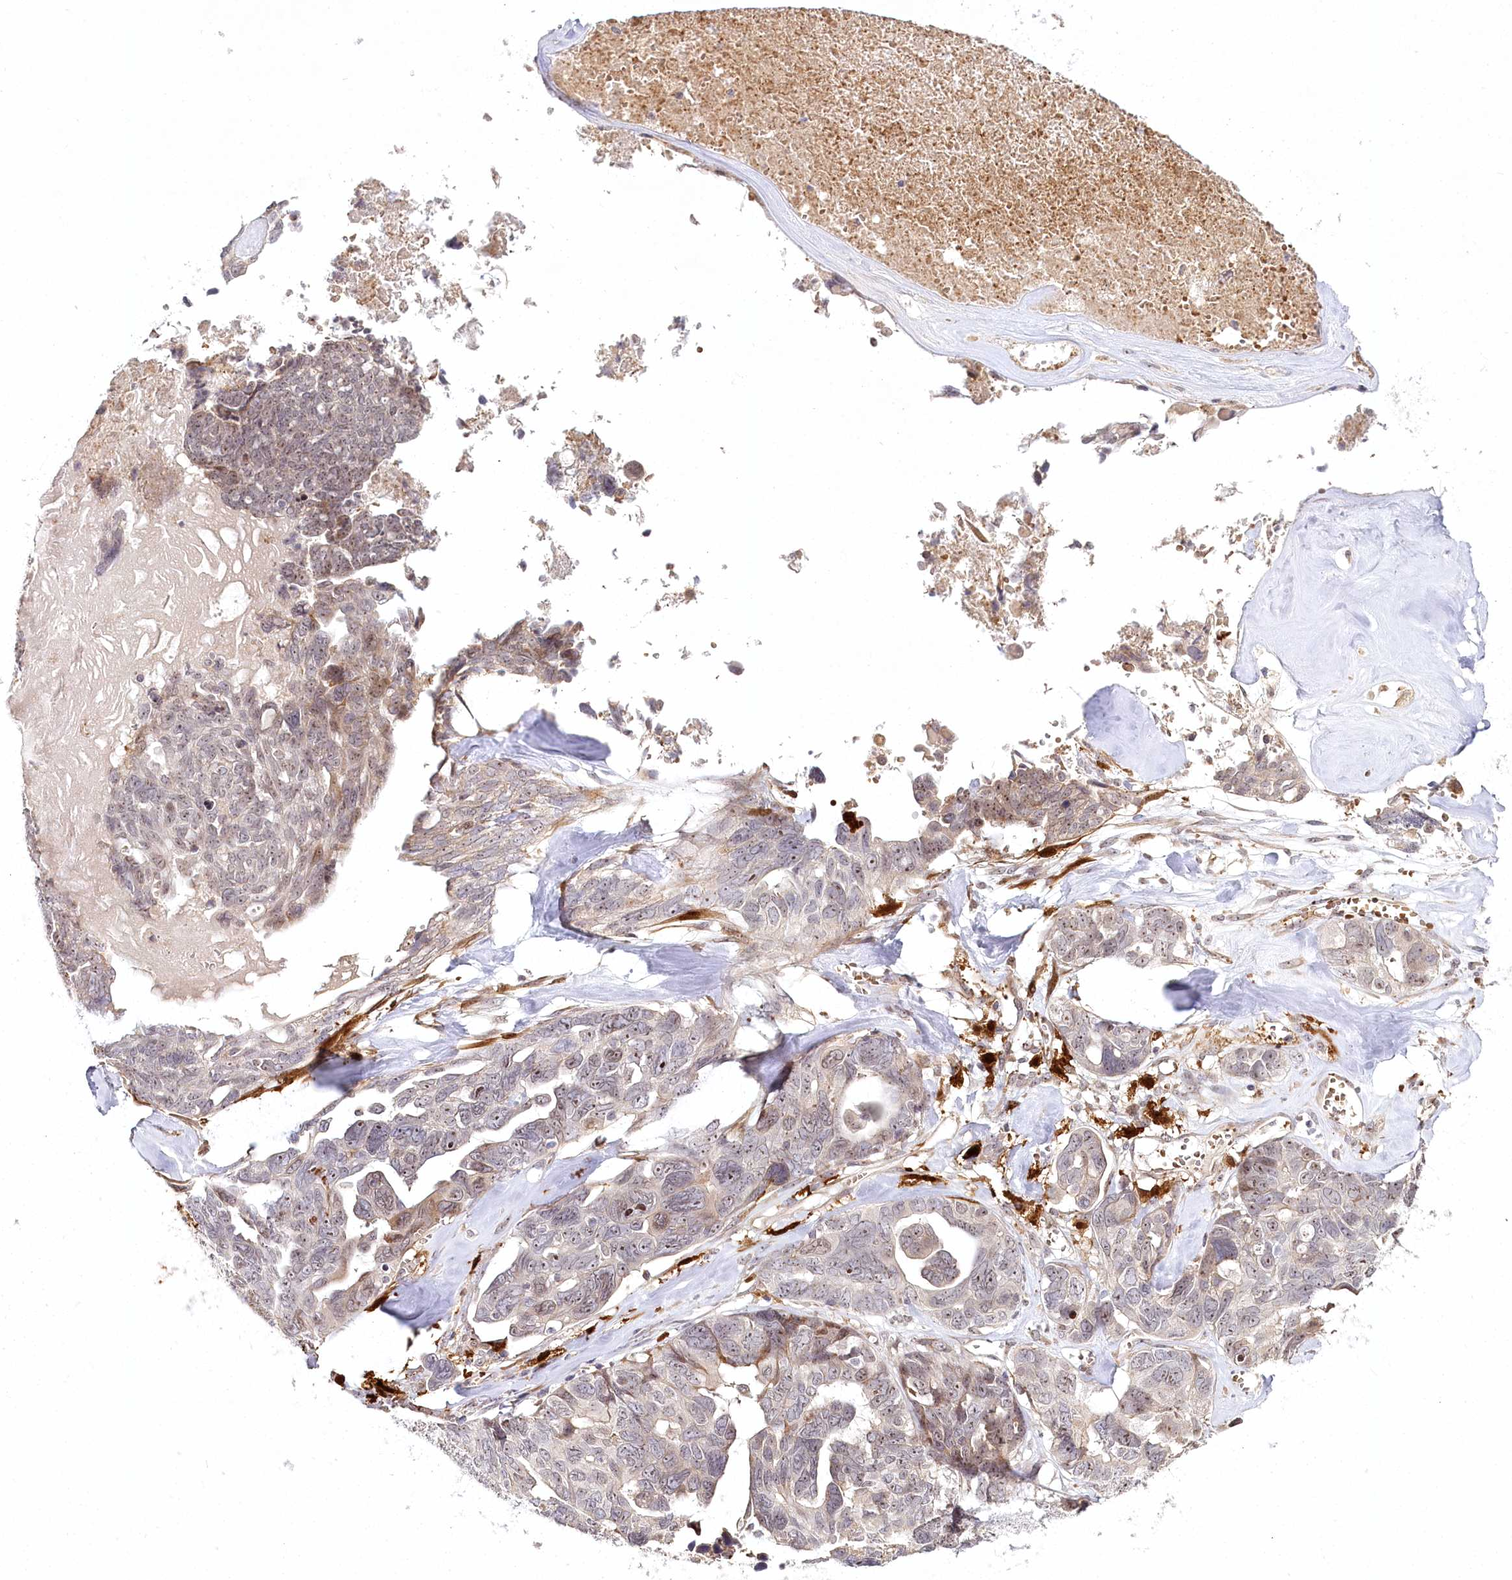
{"staining": {"intensity": "weak", "quantity": "25%-75%", "location": "cytoplasmic/membranous,nuclear"}, "tissue": "ovarian cancer", "cell_type": "Tumor cells", "image_type": "cancer", "snomed": [{"axis": "morphology", "description": "Cystadenocarcinoma, serous, NOS"}, {"axis": "topography", "description": "Ovary"}], "caption": "Immunohistochemical staining of human serous cystadenocarcinoma (ovarian) demonstrates low levels of weak cytoplasmic/membranous and nuclear protein positivity in about 25%-75% of tumor cells.", "gene": "WDR36", "patient": {"sex": "female", "age": 79}}